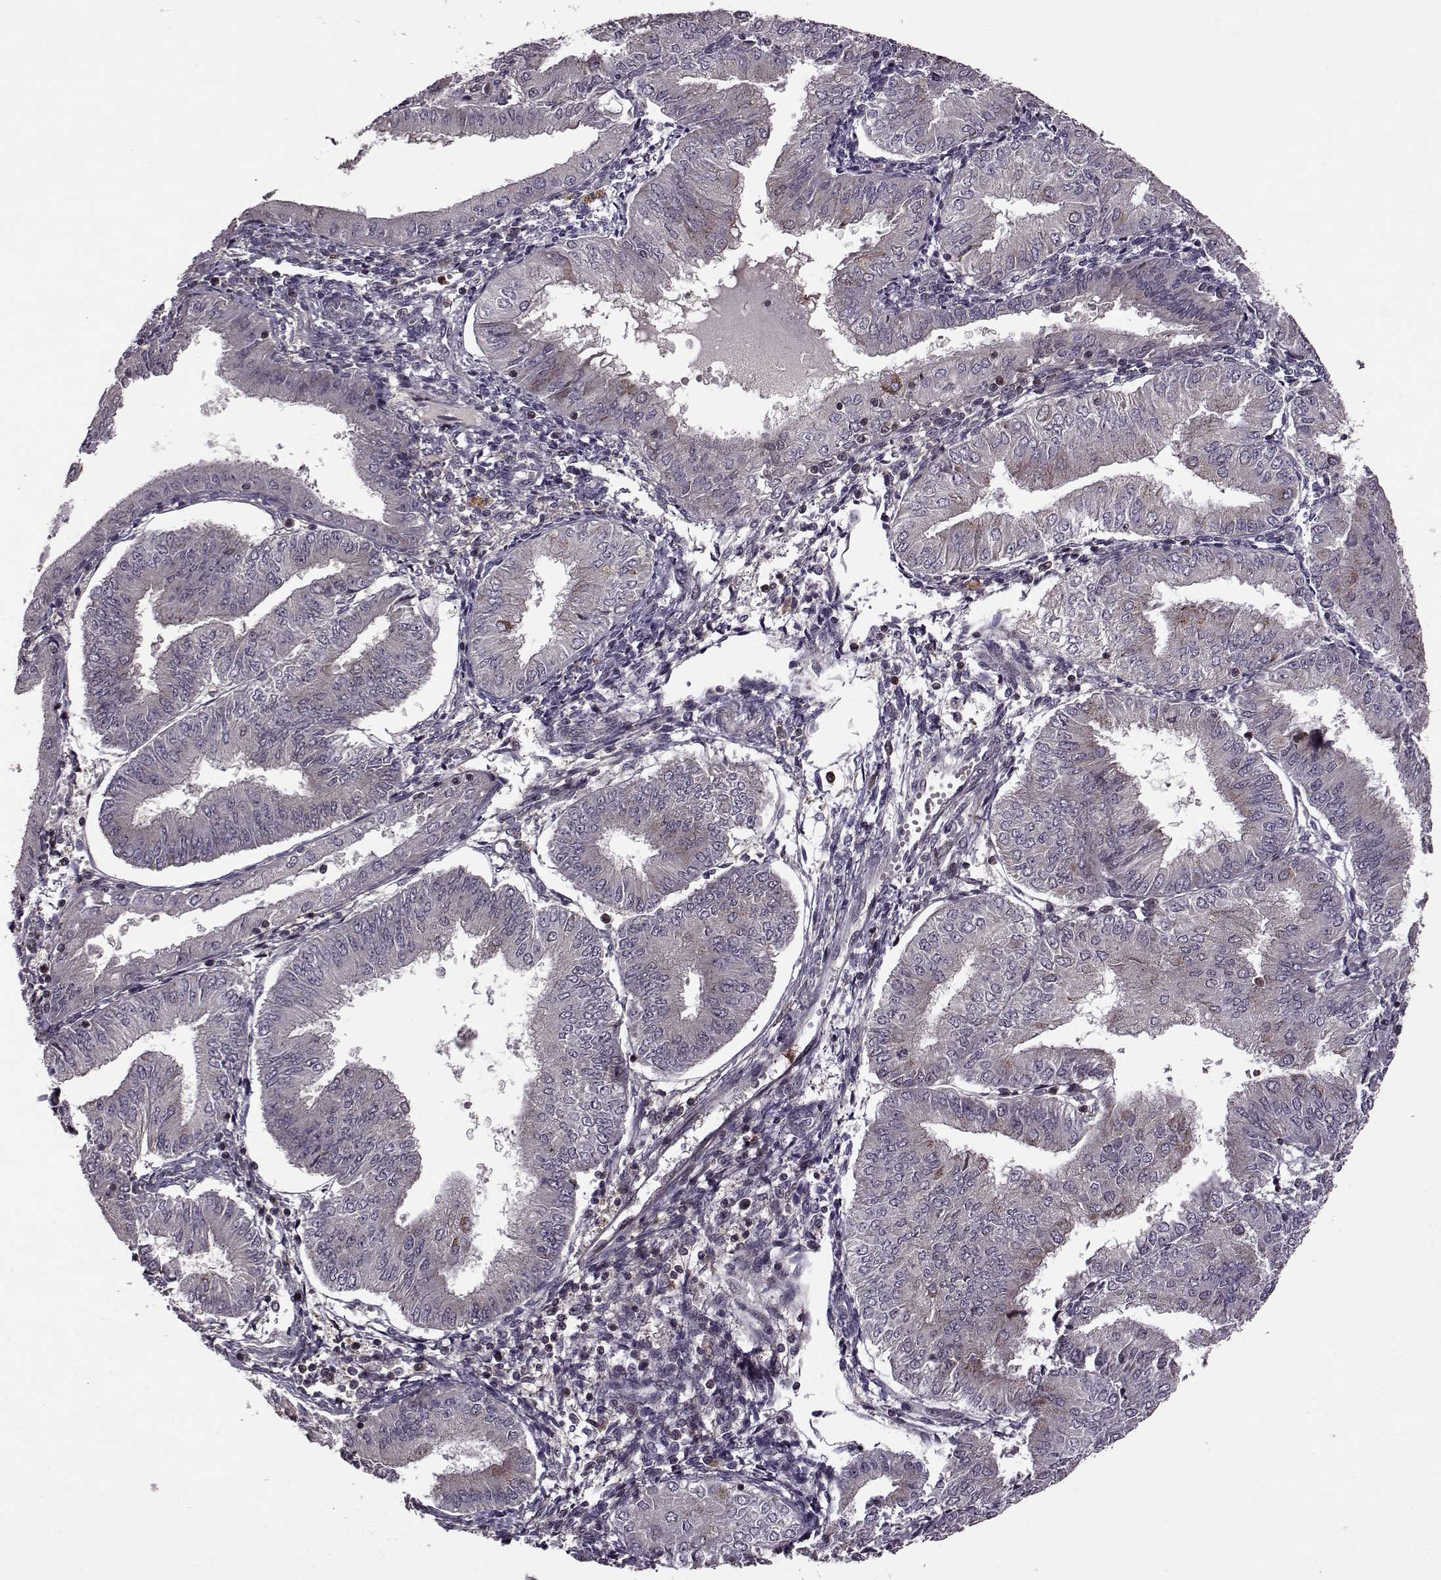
{"staining": {"intensity": "negative", "quantity": "none", "location": "none"}, "tissue": "endometrial cancer", "cell_type": "Tumor cells", "image_type": "cancer", "snomed": [{"axis": "morphology", "description": "Adenocarcinoma, NOS"}, {"axis": "topography", "description": "Endometrium"}], "caption": "Tumor cells are negative for protein expression in human endometrial cancer.", "gene": "TRMU", "patient": {"sex": "female", "age": 53}}